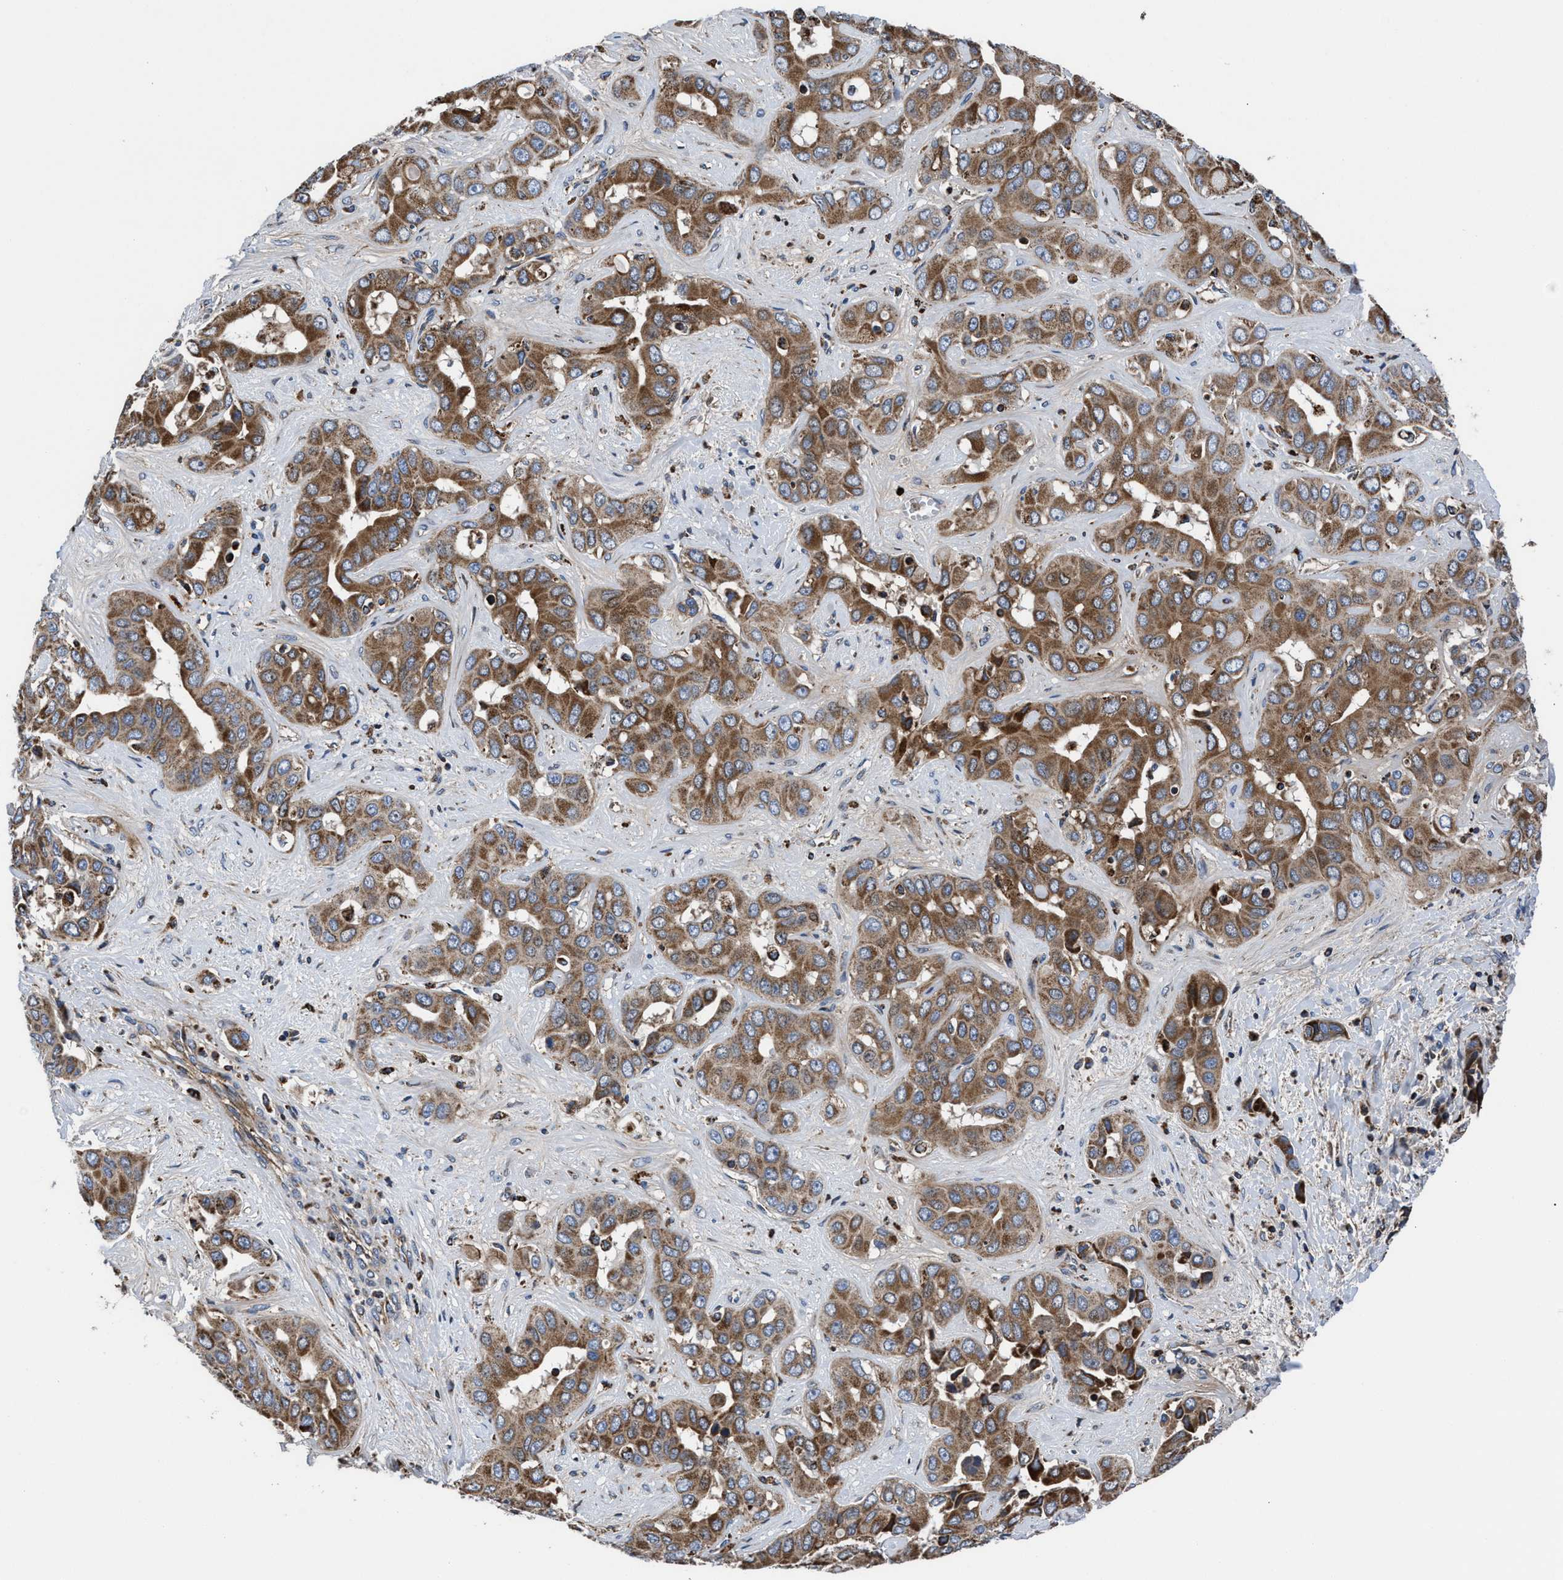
{"staining": {"intensity": "moderate", "quantity": ">75%", "location": "cytoplasmic/membranous"}, "tissue": "liver cancer", "cell_type": "Tumor cells", "image_type": "cancer", "snomed": [{"axis": "morphology", "description": "Cholangiocarcinoma"}, {"axis": "topography", "description": "Liver"}], "caption": "Moderate cytoplasmic/membranous positivity for a protein is seen in about >75% of tumor cells of liver cancer (cholangiocarcinoma) using immunohistochemistry (IHC).", "gene": "PRR15L", "patient": {"sex": "female", "age": 52}}